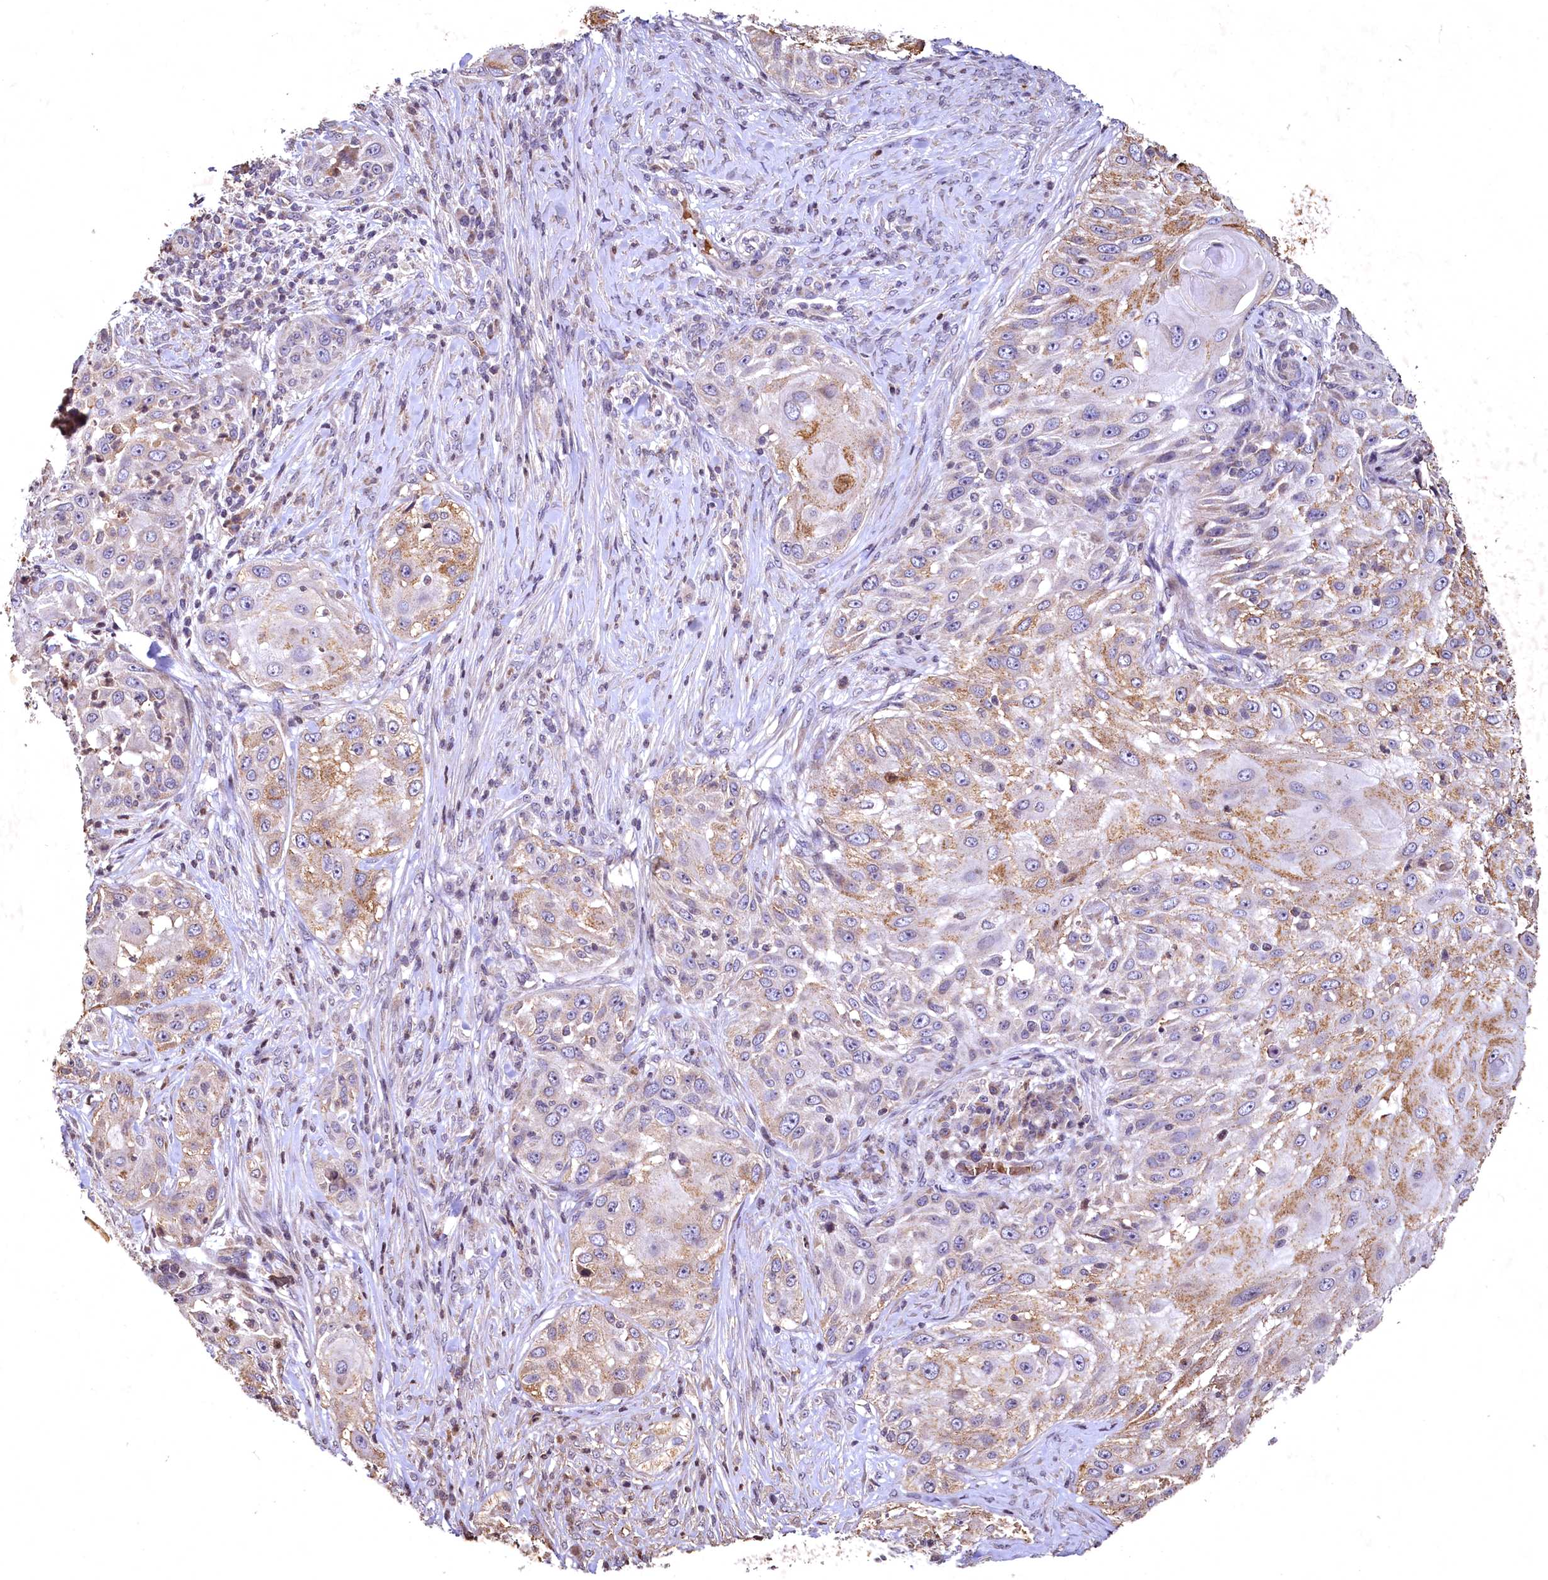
{"staining": {"intensity": "moderate", "quantity": "25%-75%", "location": "cytoplasmic/membranous"}, "tissue": "skin cancer", "cell_type": "Tumor cells", "image_type": "cancer", "snomed": [{"axis": "morphology", "description": "Squamous cell carcinoma, NOS"}, {"axis": "topography", "description": "Skin"}], "caption": "Squamous cell carcinoma (skin) tissue displays moderate cytoplasmic/membranous positivity in approximately 25%-75% of tumor cells, visualized by immunohistochemistry. (brown staining indicates protein expression, while blue staining denotes nuclei).", "gene": "SPTA1", "patient": {"sex": "female", "age": 44}}